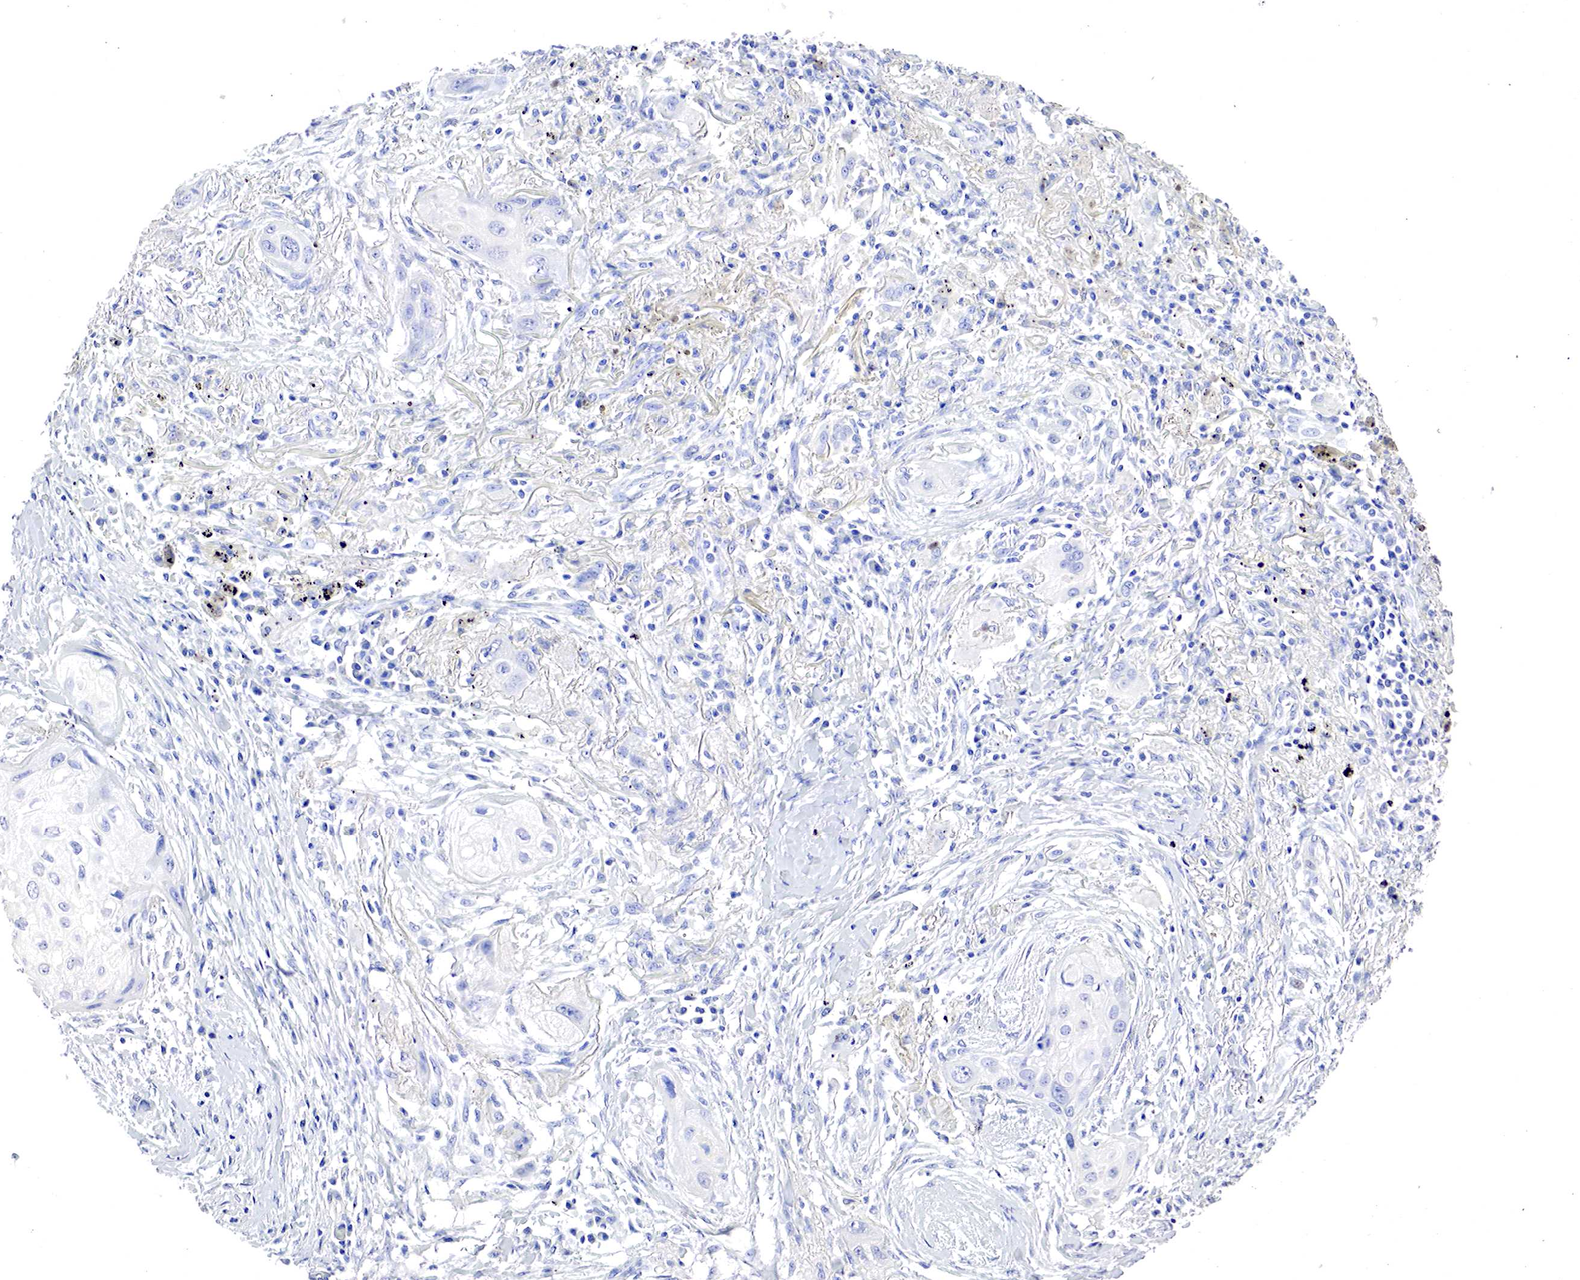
{"staining": {"intensity": "negative", "quantity": "none", "location": "none"}, "tissue": "lung cancer", "cell_type": "Tumor cells", "image_type": "cancer", "snomed": [{"axis": "morphology", "description": "Squamous cell carcinoma, NOS"}, {"axis": "topography", "description": "Lung"}], "caption": "Squamous cell carcinoma (lung) stained for a protein using IHC reveals no expression tumor cells.", "gene": "OTC", "patient": {"sex": "male", "age": 71}}